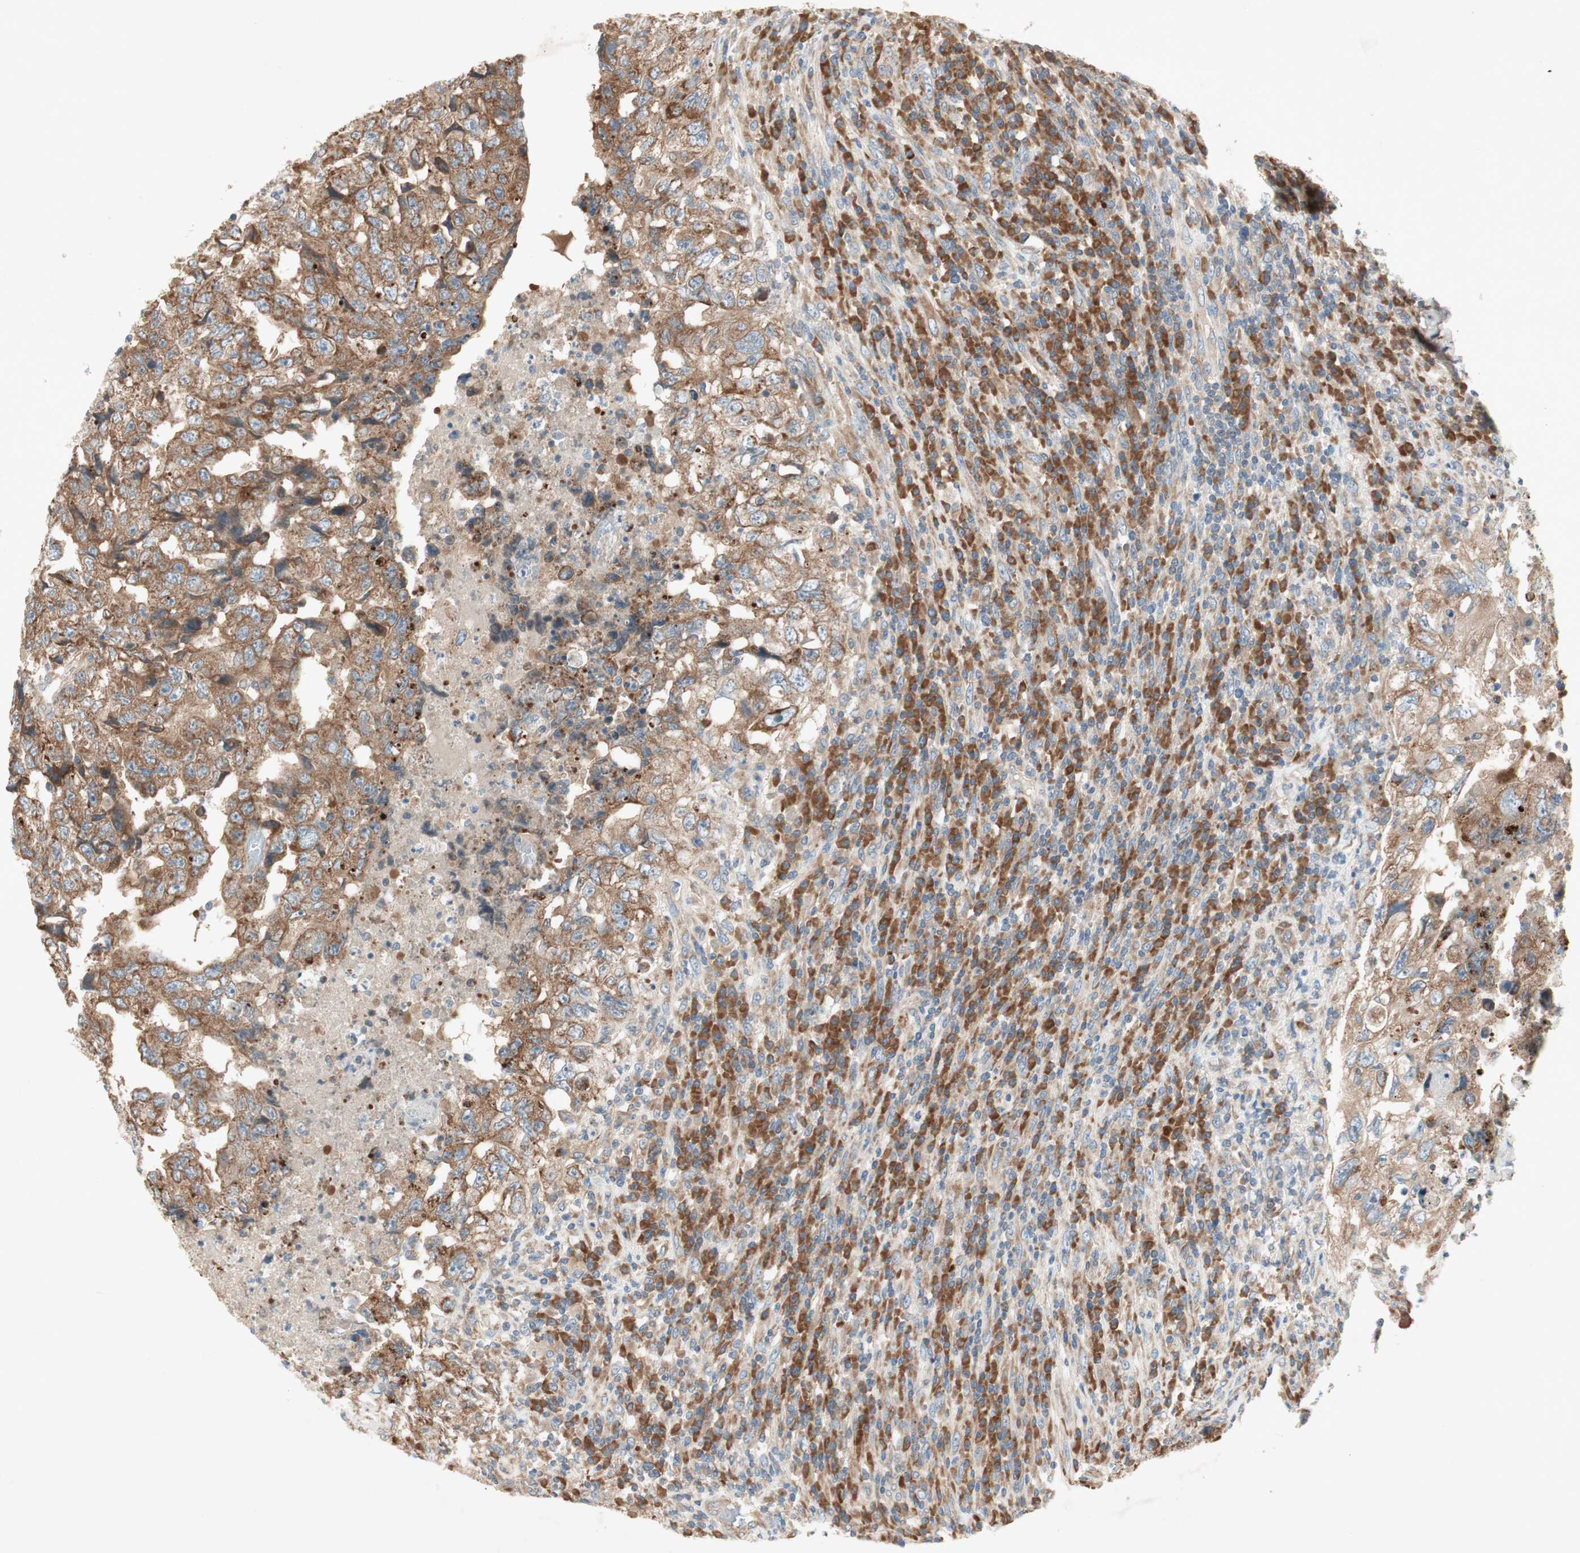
{"staining": {"intensity": "moderate", "quantity": ">75%", "location": "cytoplasmic/membranous"}, "tissue": "testis cancer", "cell_type": "Tumor cells", "image_type": "cancer", "snomed": [{"axis": "morphology", "description": "Necrosis, NOS"}, {"axis": "morphology", "description": "Carcinoma, Embryonal, NOS"}, {"axis": "topography", "description": "Testis"}], "caption": "A histopathology image showing moderate cytoplasmic/membranous positivity in about >75% of tumor cells in embryonal carcinoma (testis), as visualized by brown immunohistochemical staining.", "gene": "RPL23", "patient": {"sex": "male", "age": 19}}